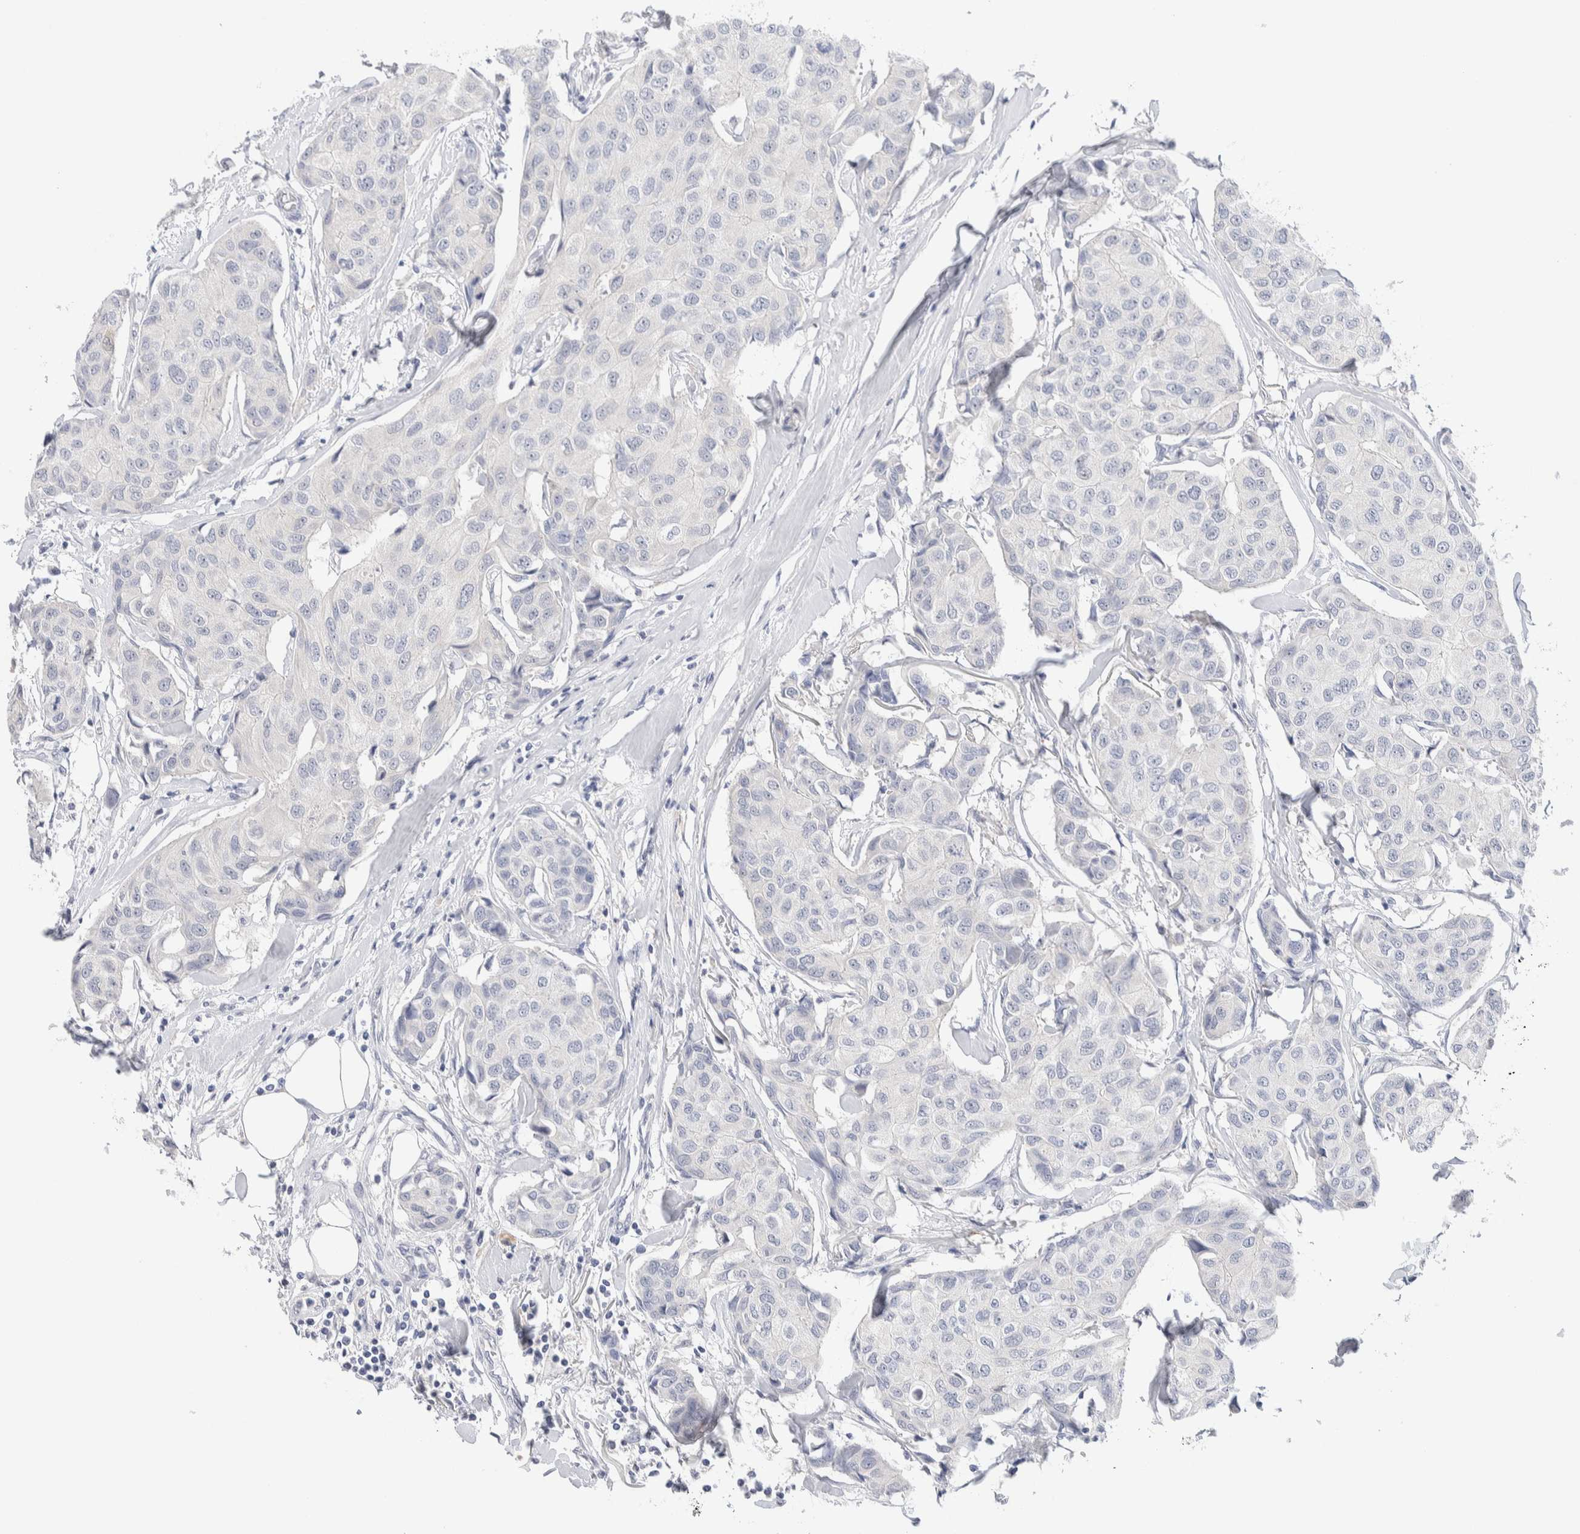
{"staining": {"intensity": "negative", "quantity": "none", "location": "none"}, "tissue": "breast cancer", "cell_type": "Tumor cells", "image_type": "cancer", "snomed": [{"axis": "morphology", "description": "Duct carcinoma"}, {"axis": "topography", "description": "Breast"}], "caption": "The histopathology image reveals no significant positivity in tumor cells of infiltrating ductal carcinoma (breast).", "gene": "DNAJB6", "patient": {"sex": "female", "age": 80}}